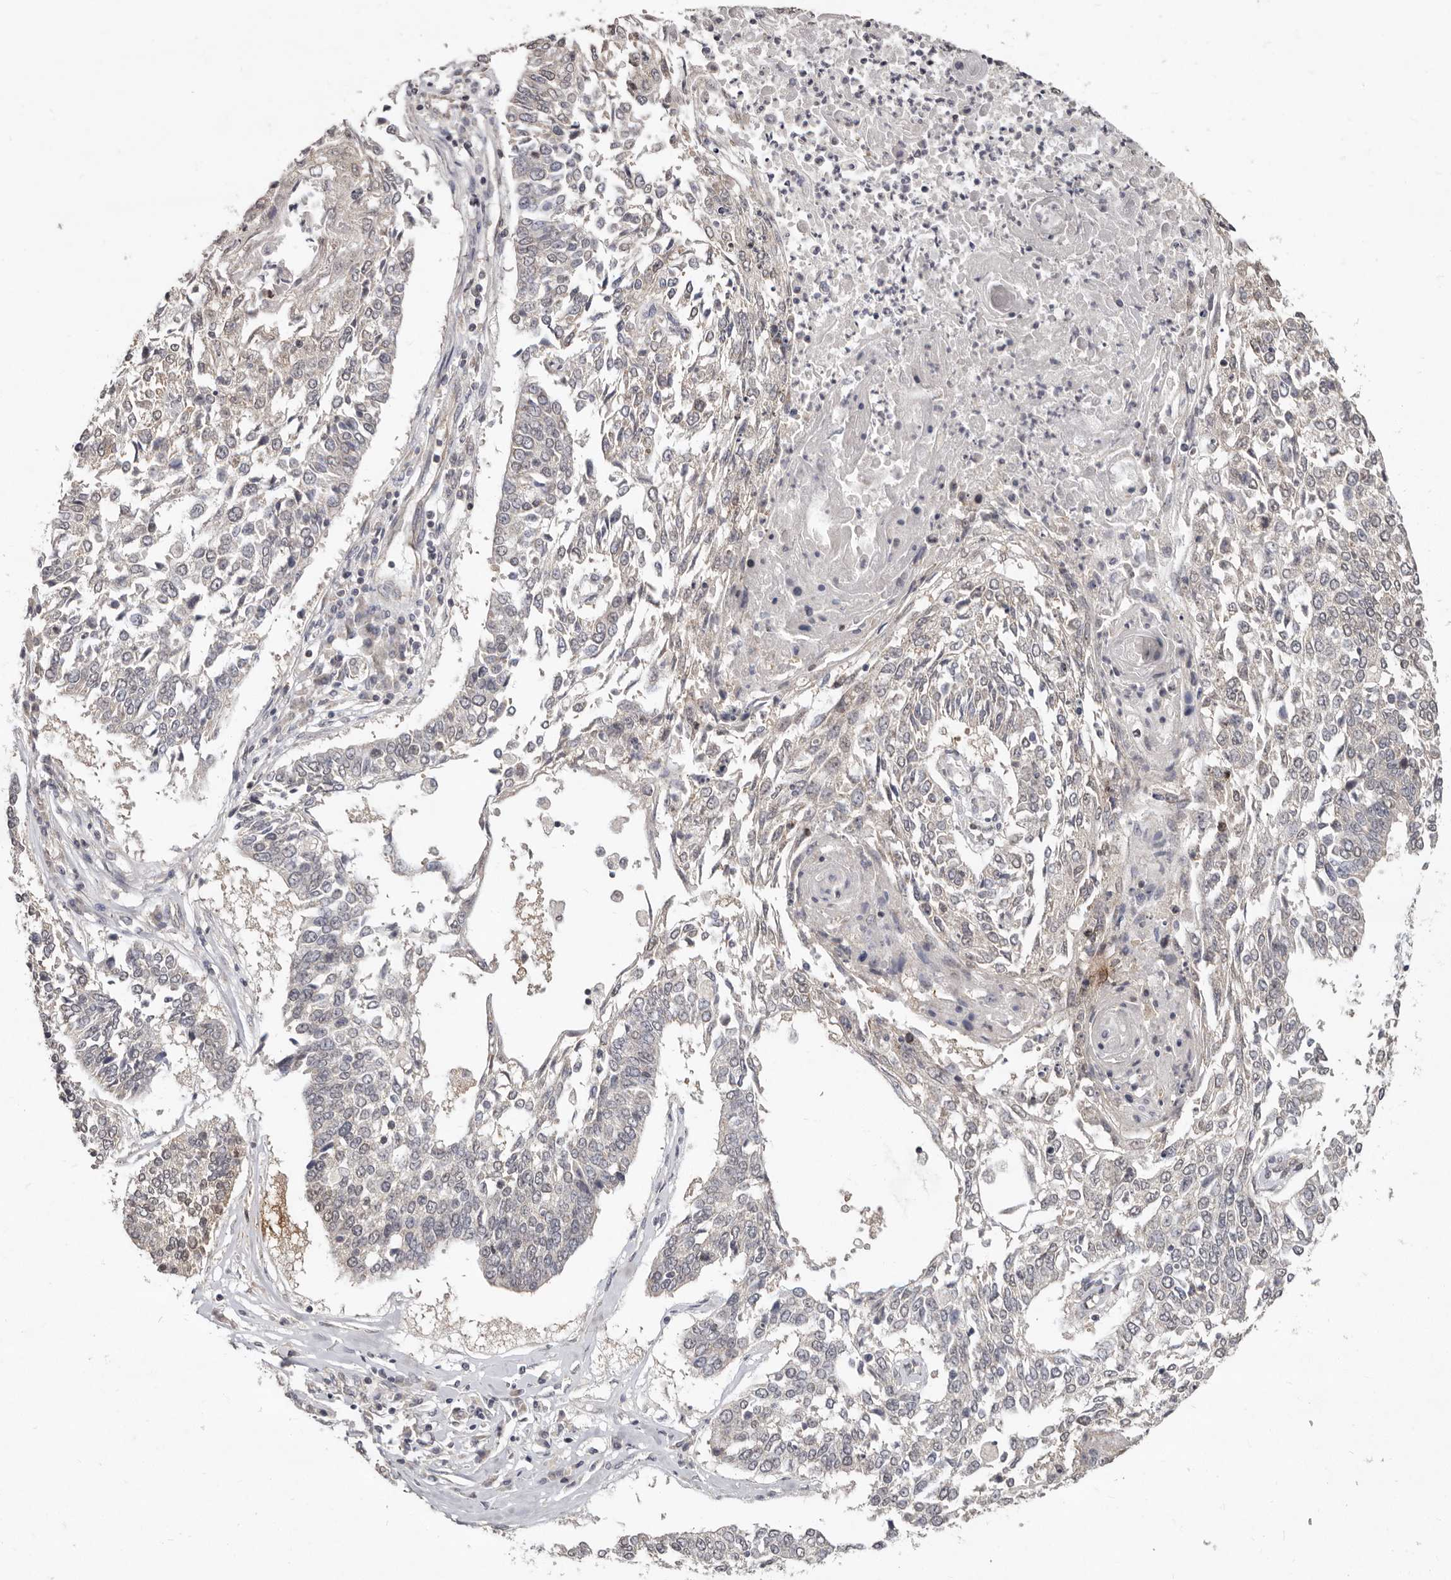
{"staining": {"intensity": "negative", "quantity": "none", "location": "none"}, "tissue": "lung cancer", "cell_type": "Tumor cells", "image_type": "cancer", "snomed": [{"axis": "morphology", "description": "Normal tissue, NOS"}, {"axis": "morphology", "description": "Squamous cell carcinoma, NOS"}, {"axis": "topography", "description": "Cartilage tissue"}, {"axis": "topography", "description": "Bronchus"}, {"axis": "topography", "description": "Lung"}, {"axis": "topography", "description": "Peripheral nerve tissue"}], "caption": "Tumor cells show no significant staining in lung cancer (squamous cell carcinoma).", "gene": "LINGO2", "patient": {"sex": "female", "age": 49}}